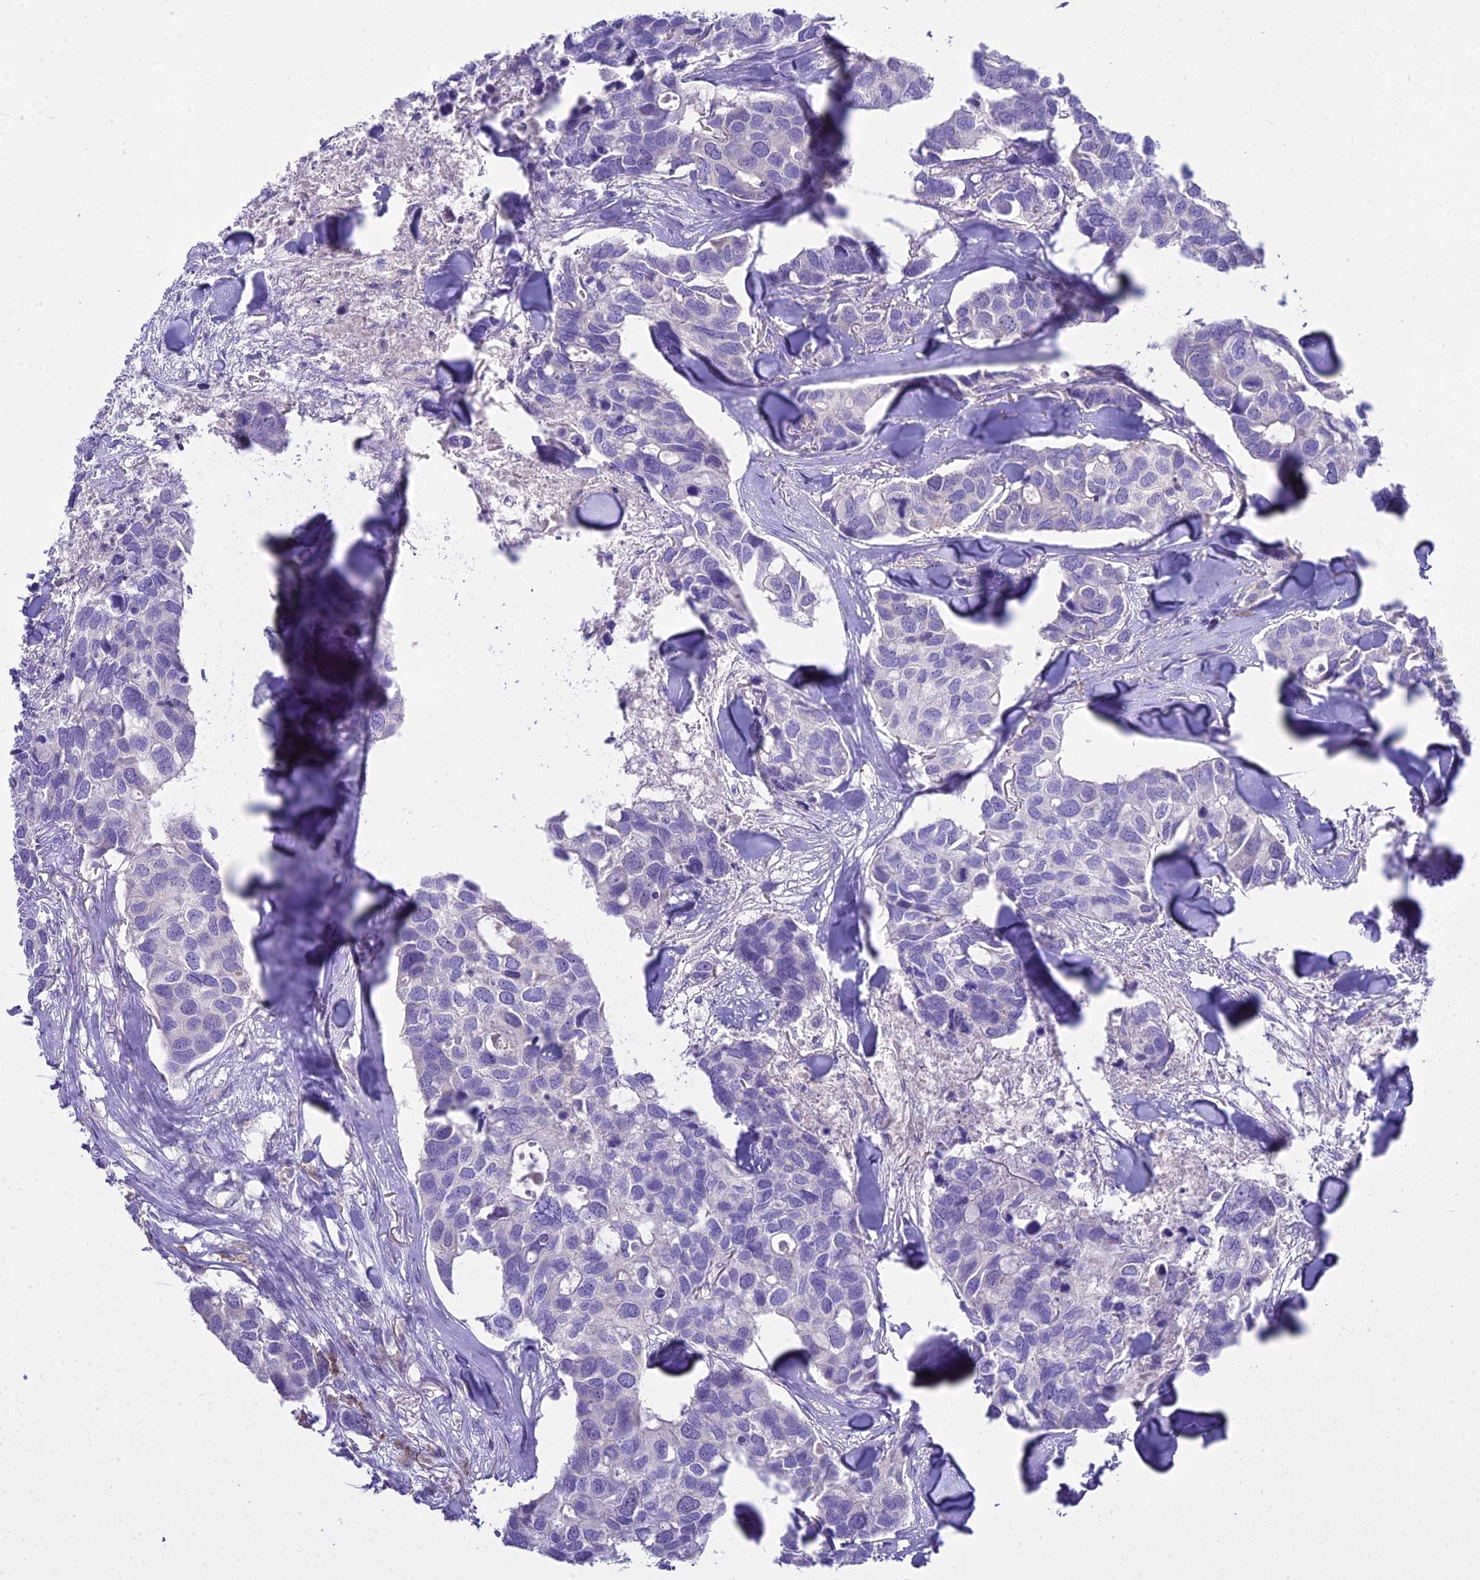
{"staining": {"intensity": "negative", "quantity": "none", "location": "none"}, "tissue": "breast cancer", "cell_type": "Tumor cells", "image_type": "cancer", "snomed": [{"axis": "morphology", "description": "Duct carcinoma"}, {"axis": "topography", "description": "Breast"}], "caption": "An image of human breast invasive ductal carcinoma is negative for staining in tumor cells.", "gene": "BLNK", "patient": {"sex": "female", "age": 83}}